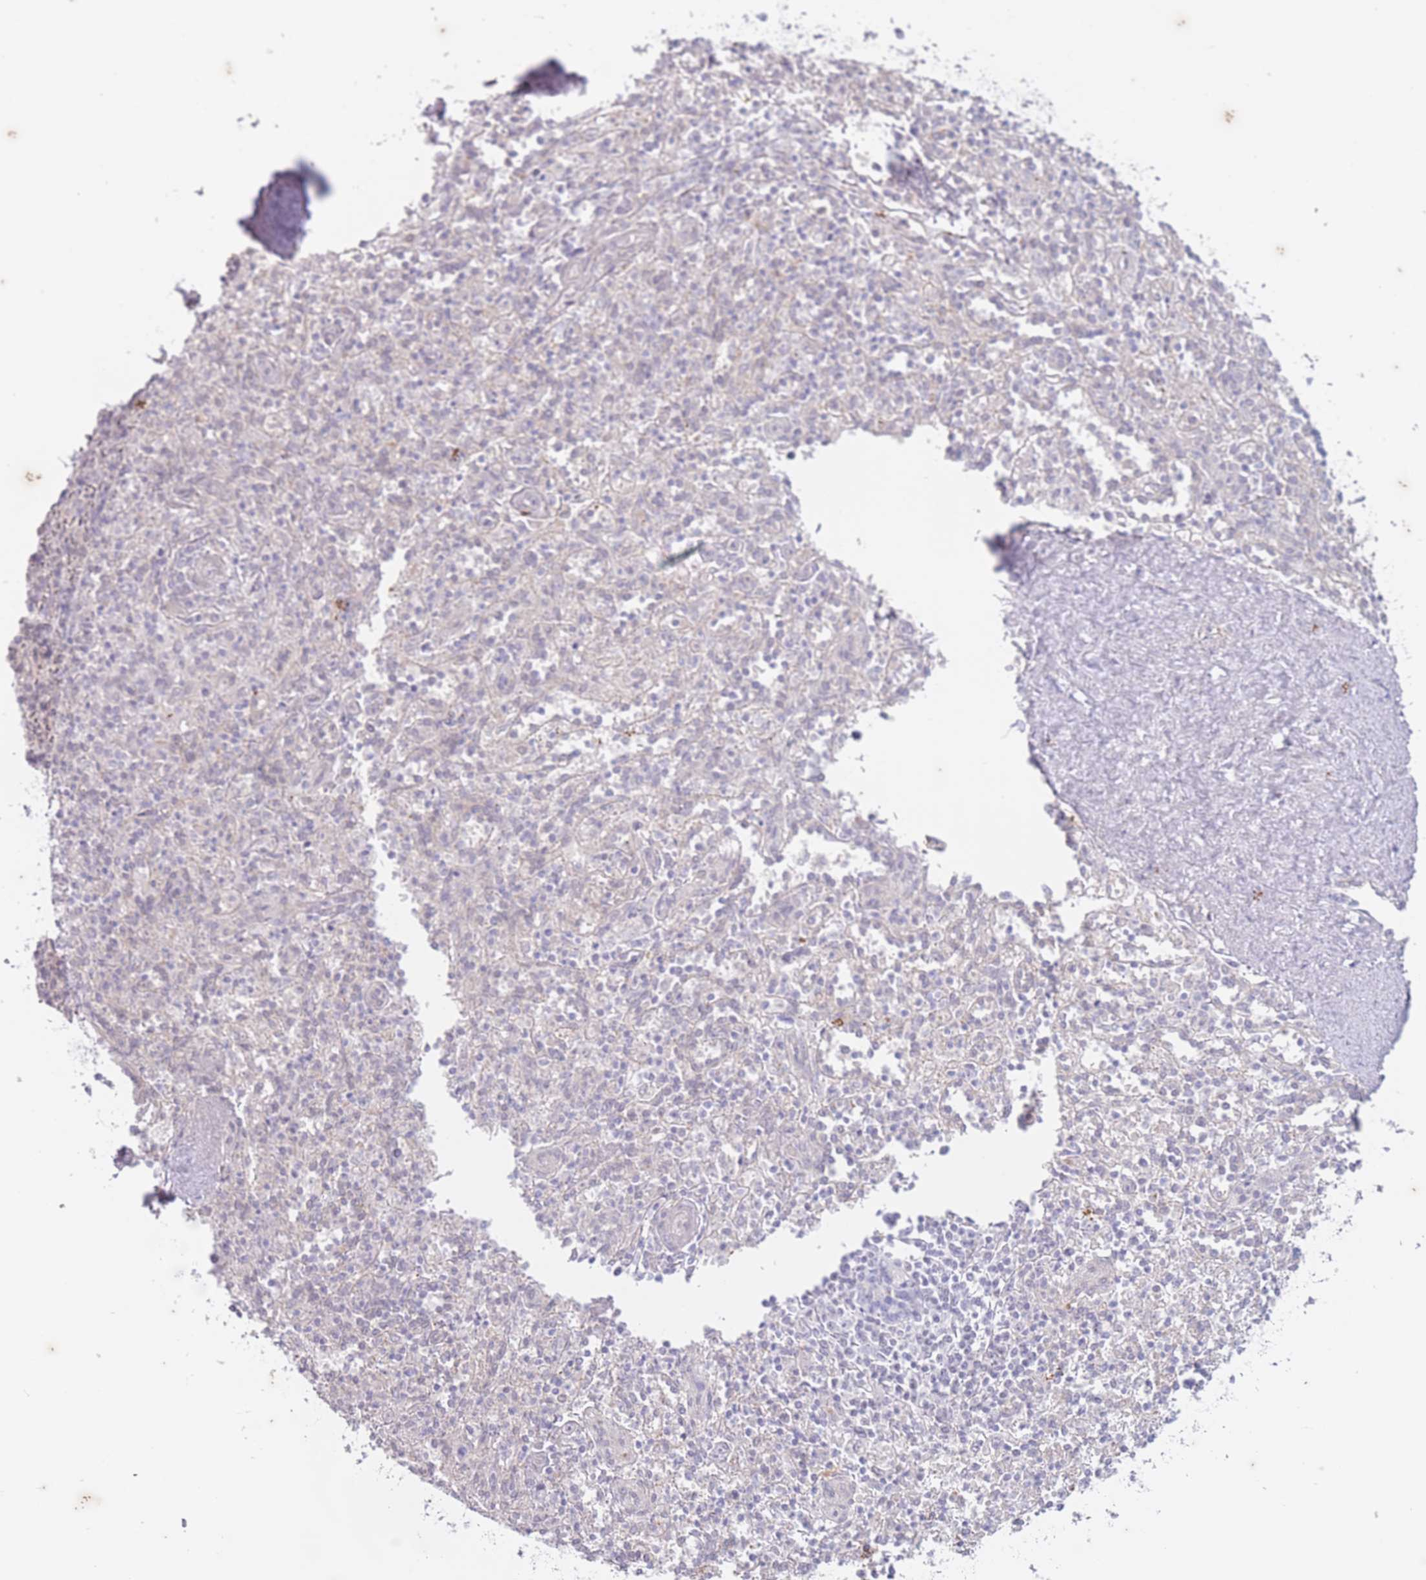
{"staining": {"intensity": "negative", "quantity": "none", "location": "none"}, "tissue": "spleen", "cell_type": "Cells in red pulp", "image_type": "normal", "snomed": [{"axis": "morphology", "description": "Normal tissue, NOS"}, {"axis": "topography", "description": "Spleen"}], "caption": "Immunohistochemistry (IHC) image of normal spleen: human spleen stained with DAB reveals no significant protein staining in cells in red pulp.", "gene": "ARPIN", "patient": {"sex": "female", "age": 70}}